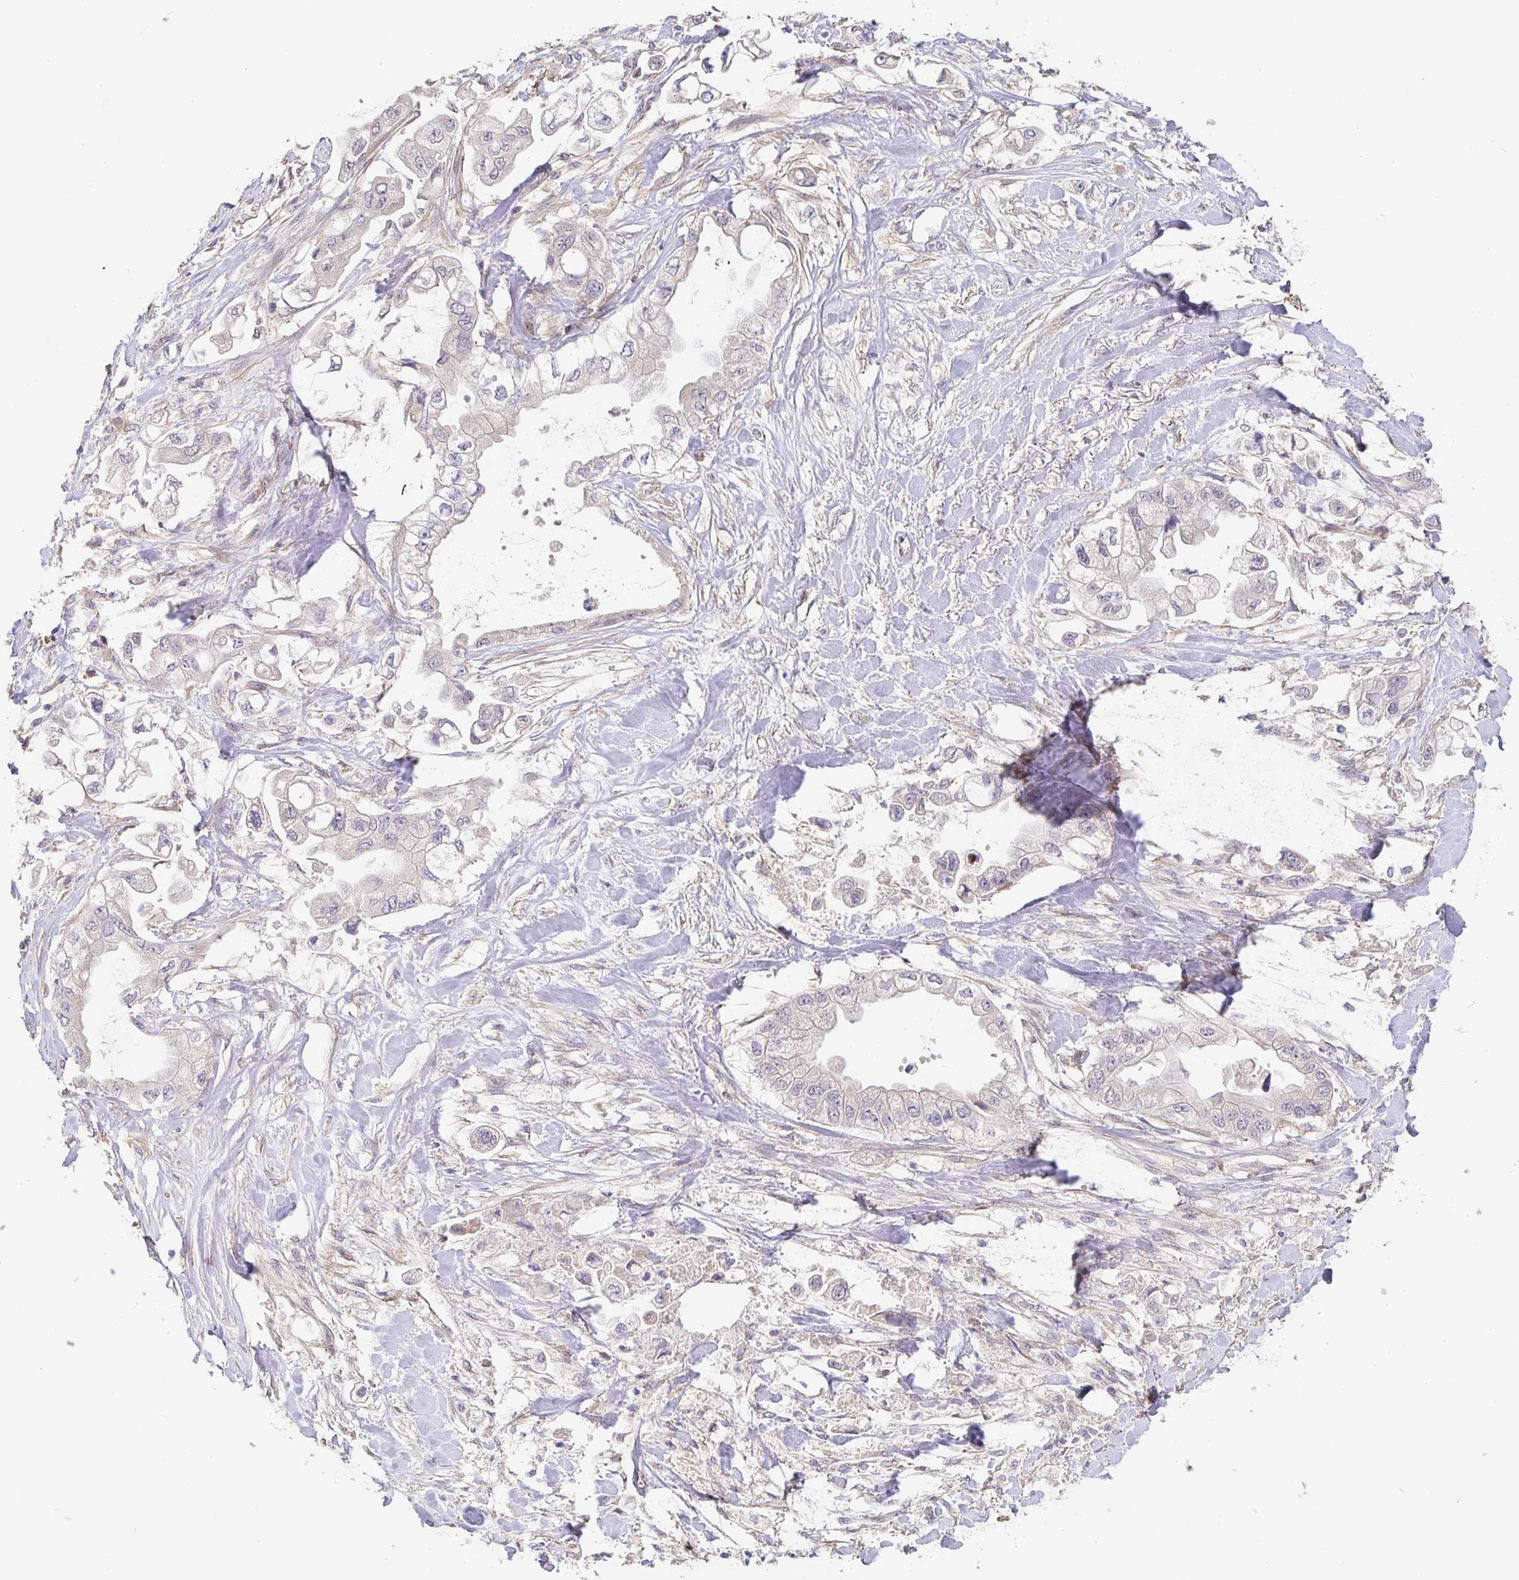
{"staining": {"intensity": "negative", "quantity": "none", "location": "none"}, "tissue": "stomach cancer", "cell_type": "Tumor cells", "image_type": "cancer", "snomed": [{"axis": "morphology", "description": "Adenocarcinoma, NOS"}, {"axis": "topography", "description": "Stomach"}], "caption": "Tumor cells show no significant staining in stomach cancer.", "gene": "ZDHHC11", "patient": {"sex": "male", "age": 62}}